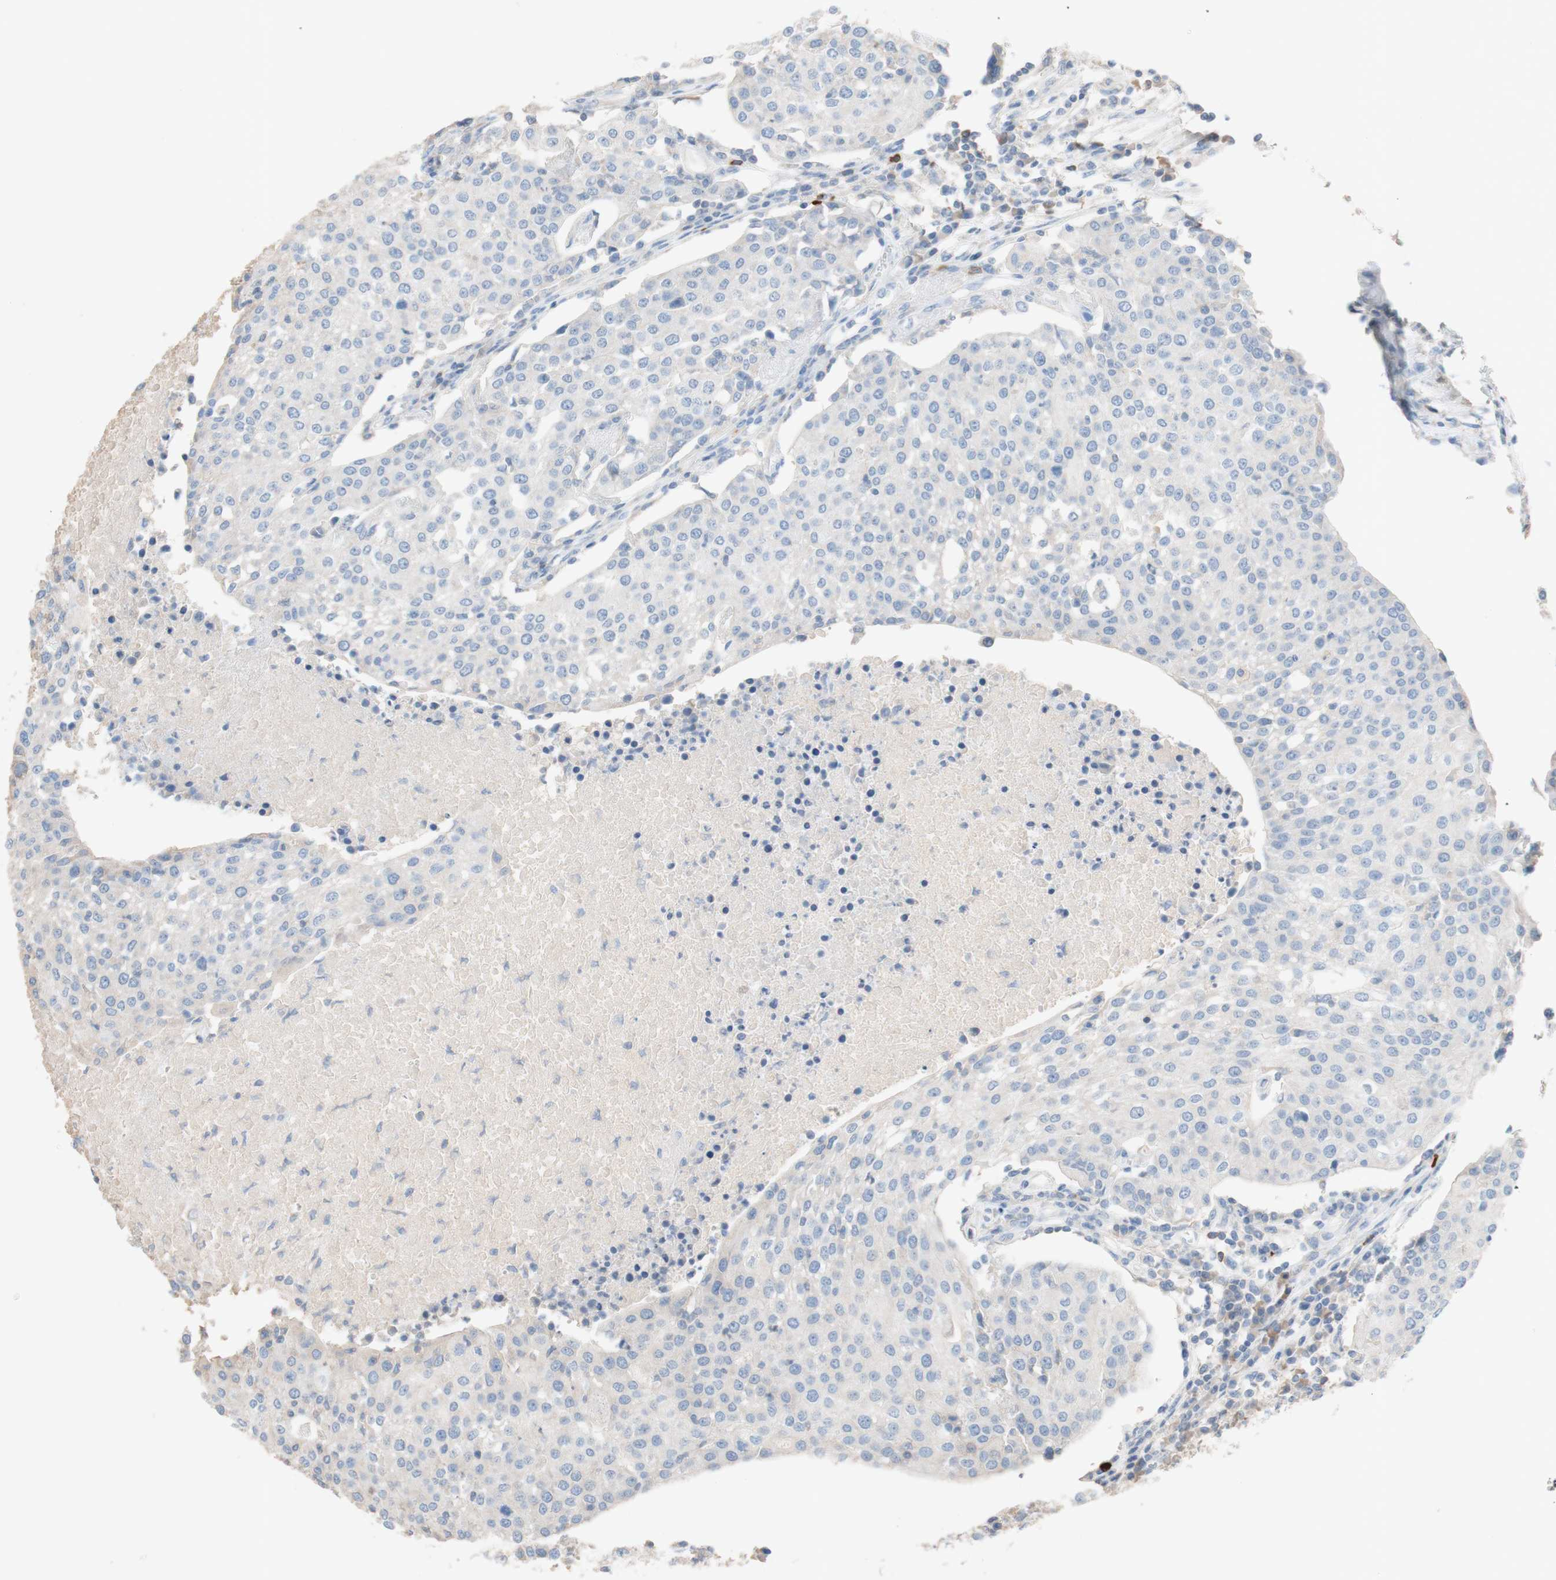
{"staining": {"intensity": "negative", "quantity": "none", "location": "none"}, "tissue": "urothelial cancer", "cell_type": "Tumor cells", "image_type": "cancer", "snomed": [{"axis": "morphology", "description": "Urothelial carcinoma, High grade"}, {"axis": "topography", "description": "Urinary bladder"}], "caption": "The image demonstrates no significant staining in tumor cells of high-grade urothelial carcinoma.", "gene": "PACSIN1", "patient": {"sex": "female", "age": 85}}